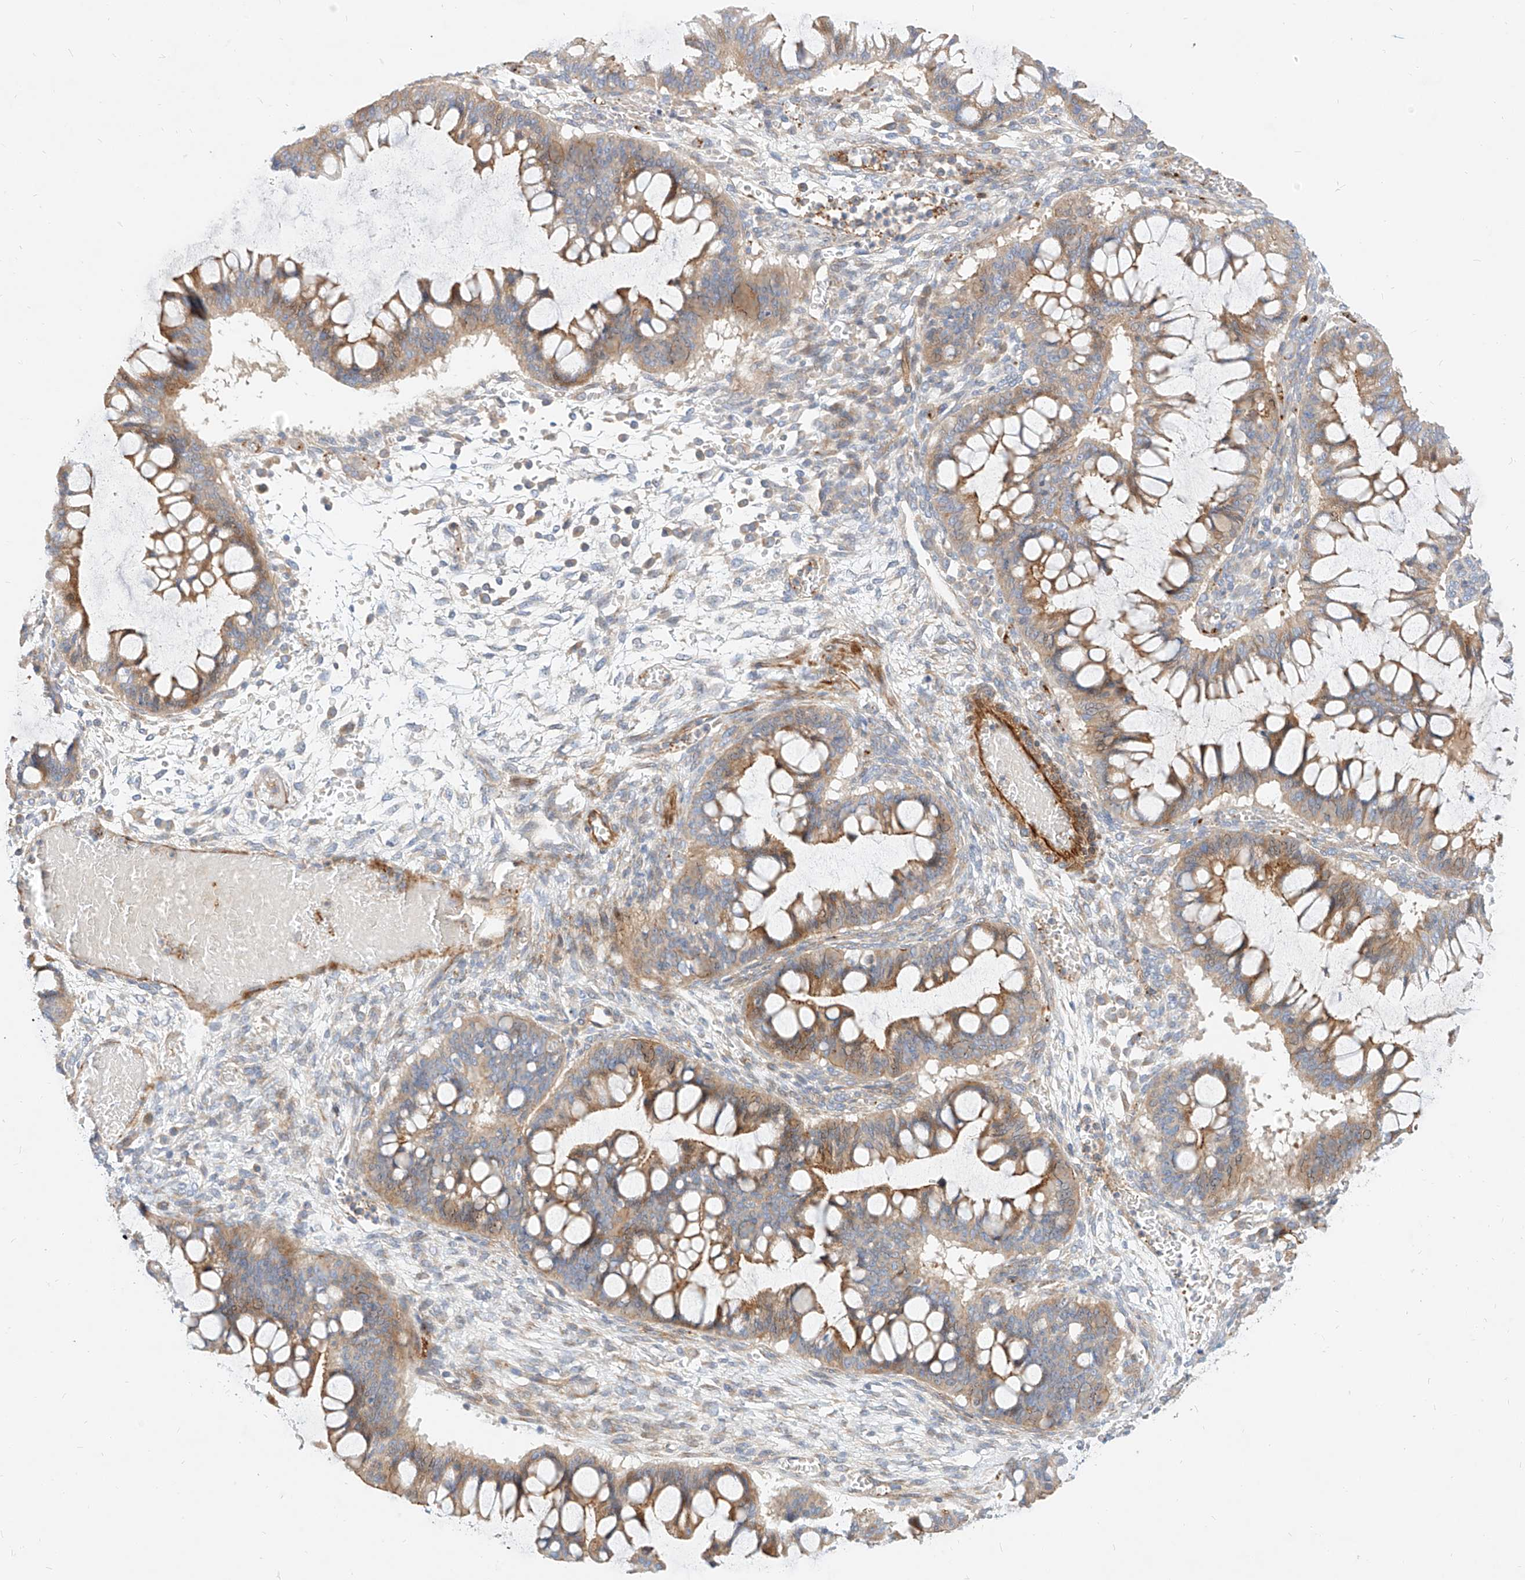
{"staining": {"intensity": "weak", "quantity": "25%-75%", "location": "cytoplasmic/membranous"}, "tissue": "ovarian cancer", "cell_type": "Tumor cells", "image_type": "cancer", "snomed": [{"axis": "morphology", "description": "Cystadenocarcinoma, mucinous, NOS"}, {"axis": "topography", "description": "Ovary"}], "caption": "Immunohistochemistry (IHC) photomicrograph of ovarian cancer (mucinous cystadenocarcinoma) stained for a protein (brown), which reveals low levels of weak cytoplasmic/membranous staining in about 25%-75% of tumor cells.", "gene": "KCNH5", "patient": {"sex": "female", "age": 73}}